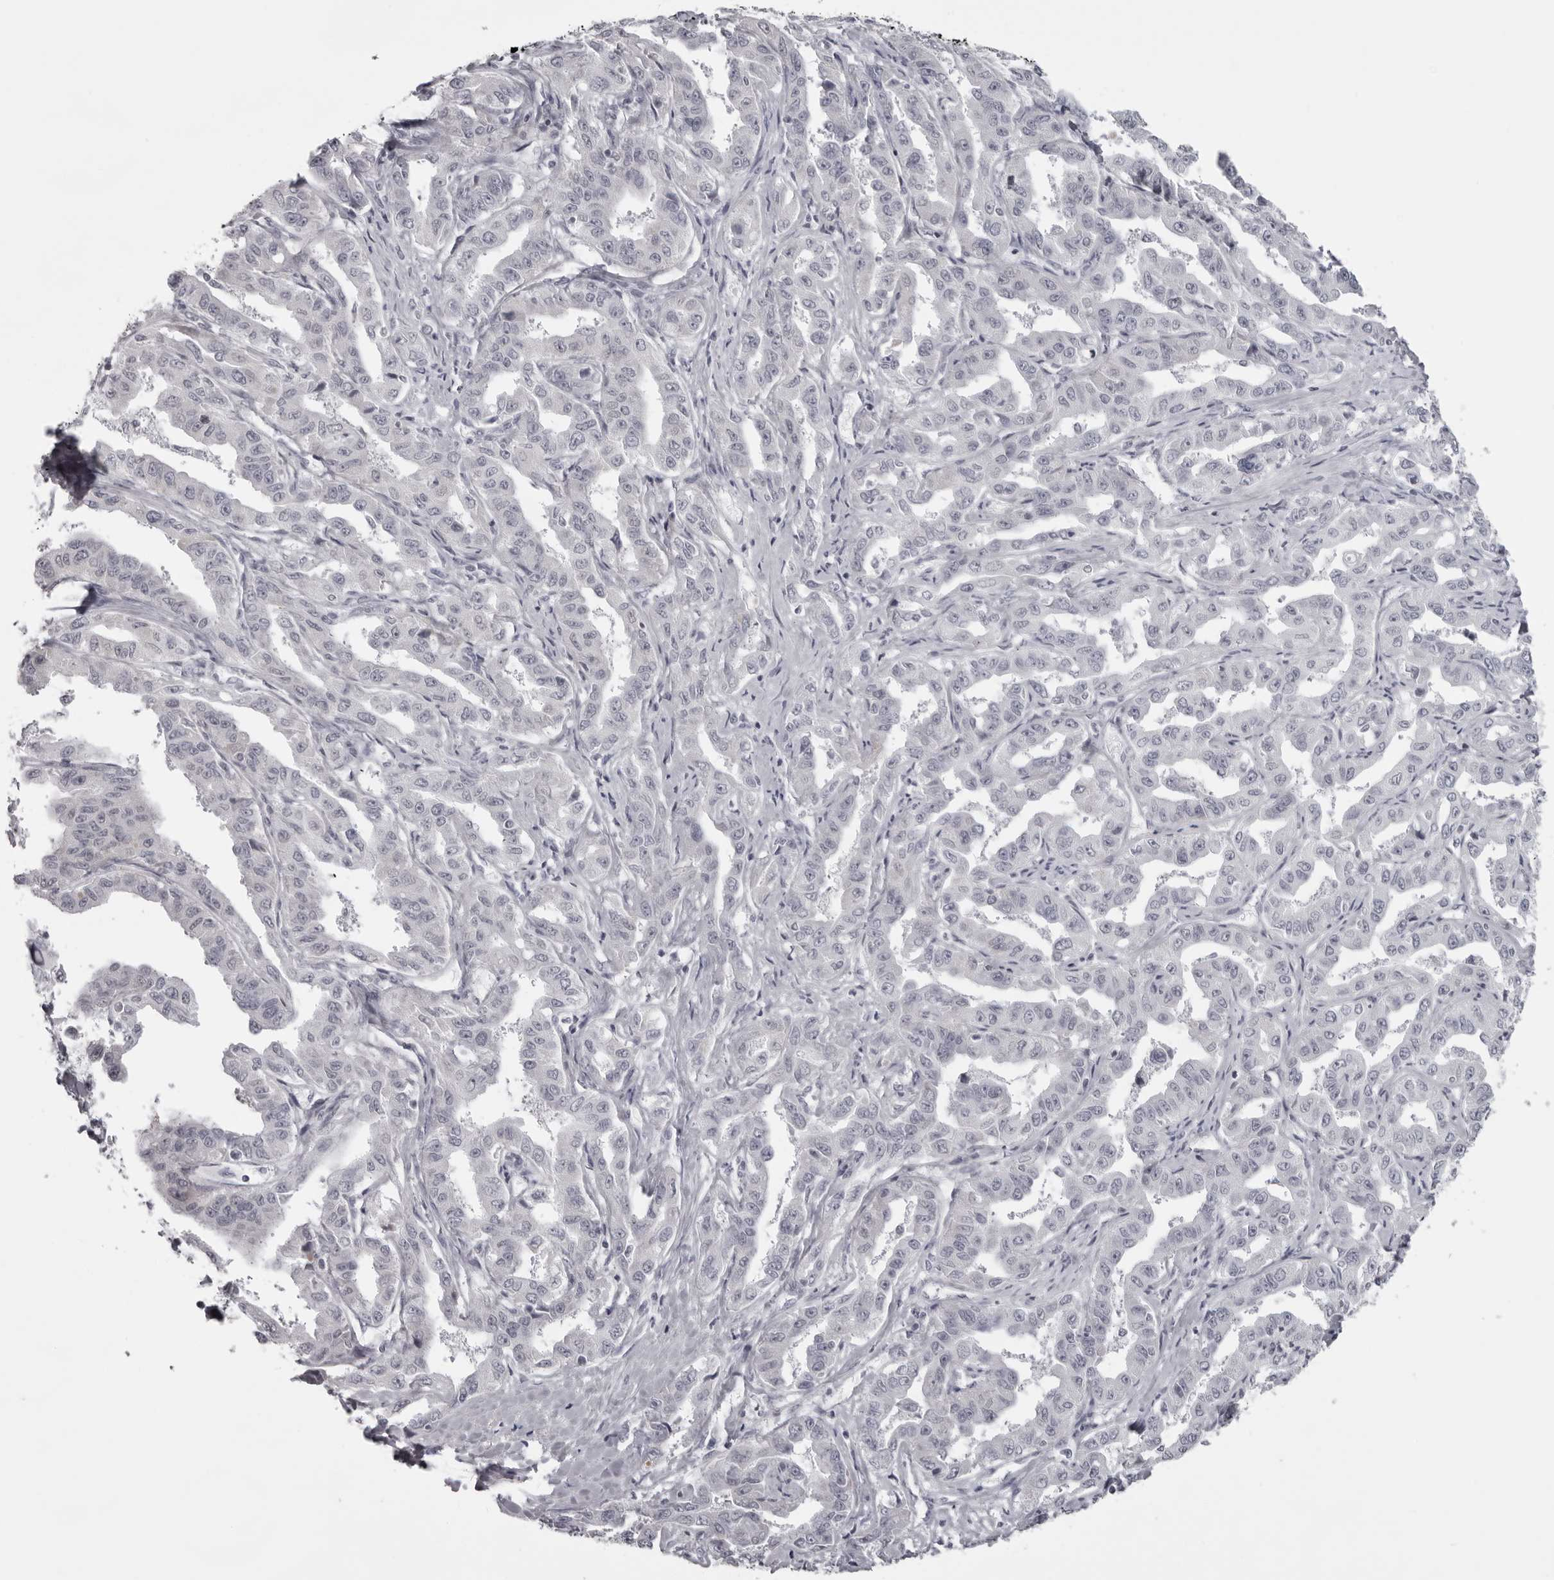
{"staining": {"intensity": "negative", "quantity": "none", "location": "none"}, "tissue": "liver cancer", "cell_type": "Tumor cells", "image_type": "cancer", "snomed": [{"axis": "morphology", "description": "Cholangiocarcinoma"}, {"axis": "topography", "description": "Liver"}], "caption": "A micrograph of cholangiocarcinoma (liver) stained for a protein reveals no brown staining in tumor cells.", "gene": "NUDT18", "patient": {"sex": "male", "age": 59}}